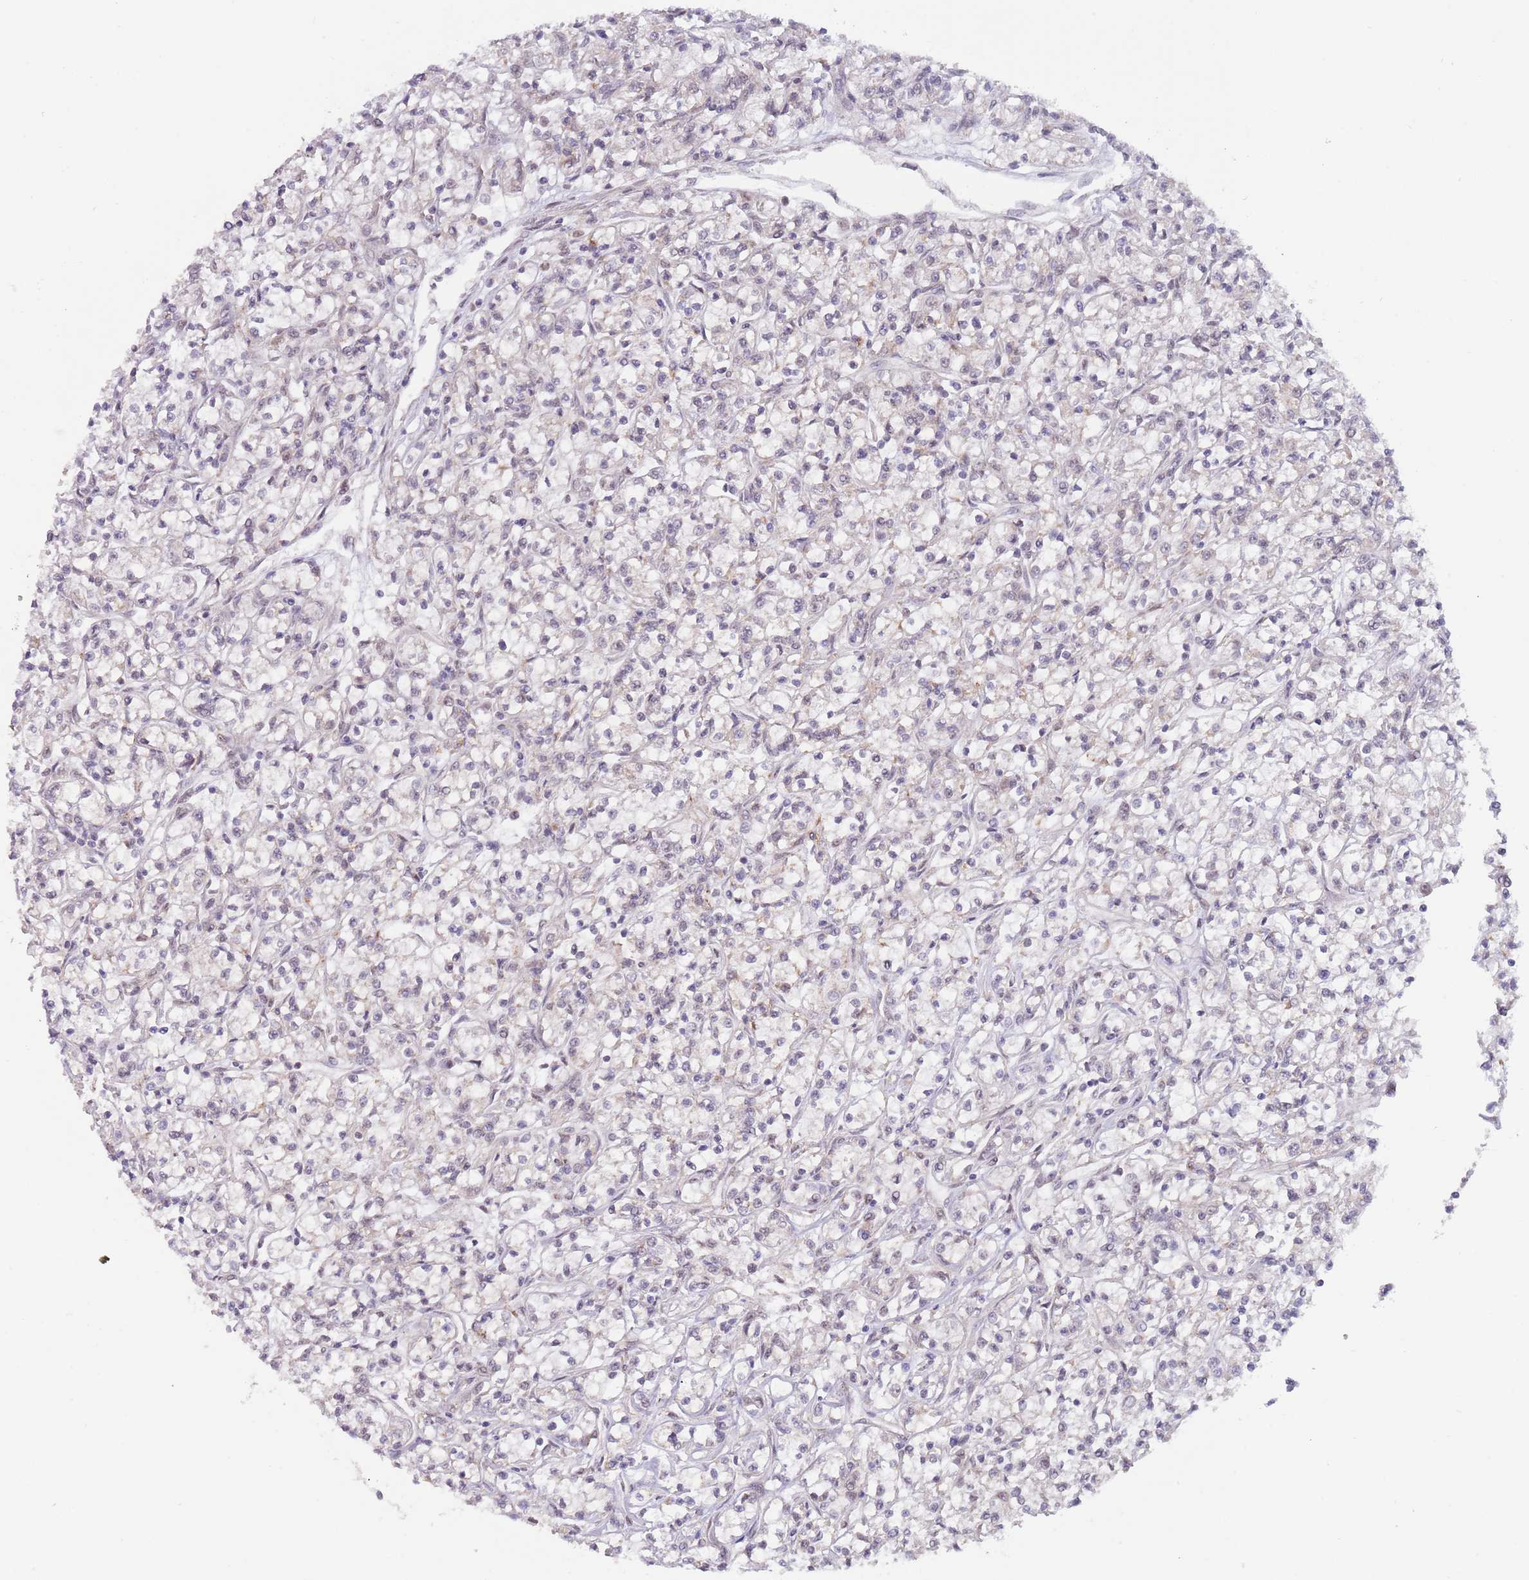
{"staining": {"intensity": "negative", "quantity": "none", "location": "none"}, "tissue": "renal cancer", "cell_type": "Tumor cells", "image_type": "cancer", "snomed": [{"axis": "morphology", "description": "Adenocarcinoma, NOS"}, {"axis": "topography", "description": "Kidney"}], "caption": "This image is of renal cancer (adenocarcinoma) stained with immunohistochemistry to label a protein in brown with the nuclei are counter-stained blue. There is no staining in tumor cells.", "gene": "UQCC3", "patient": {"sex": "female", "age": 59}}